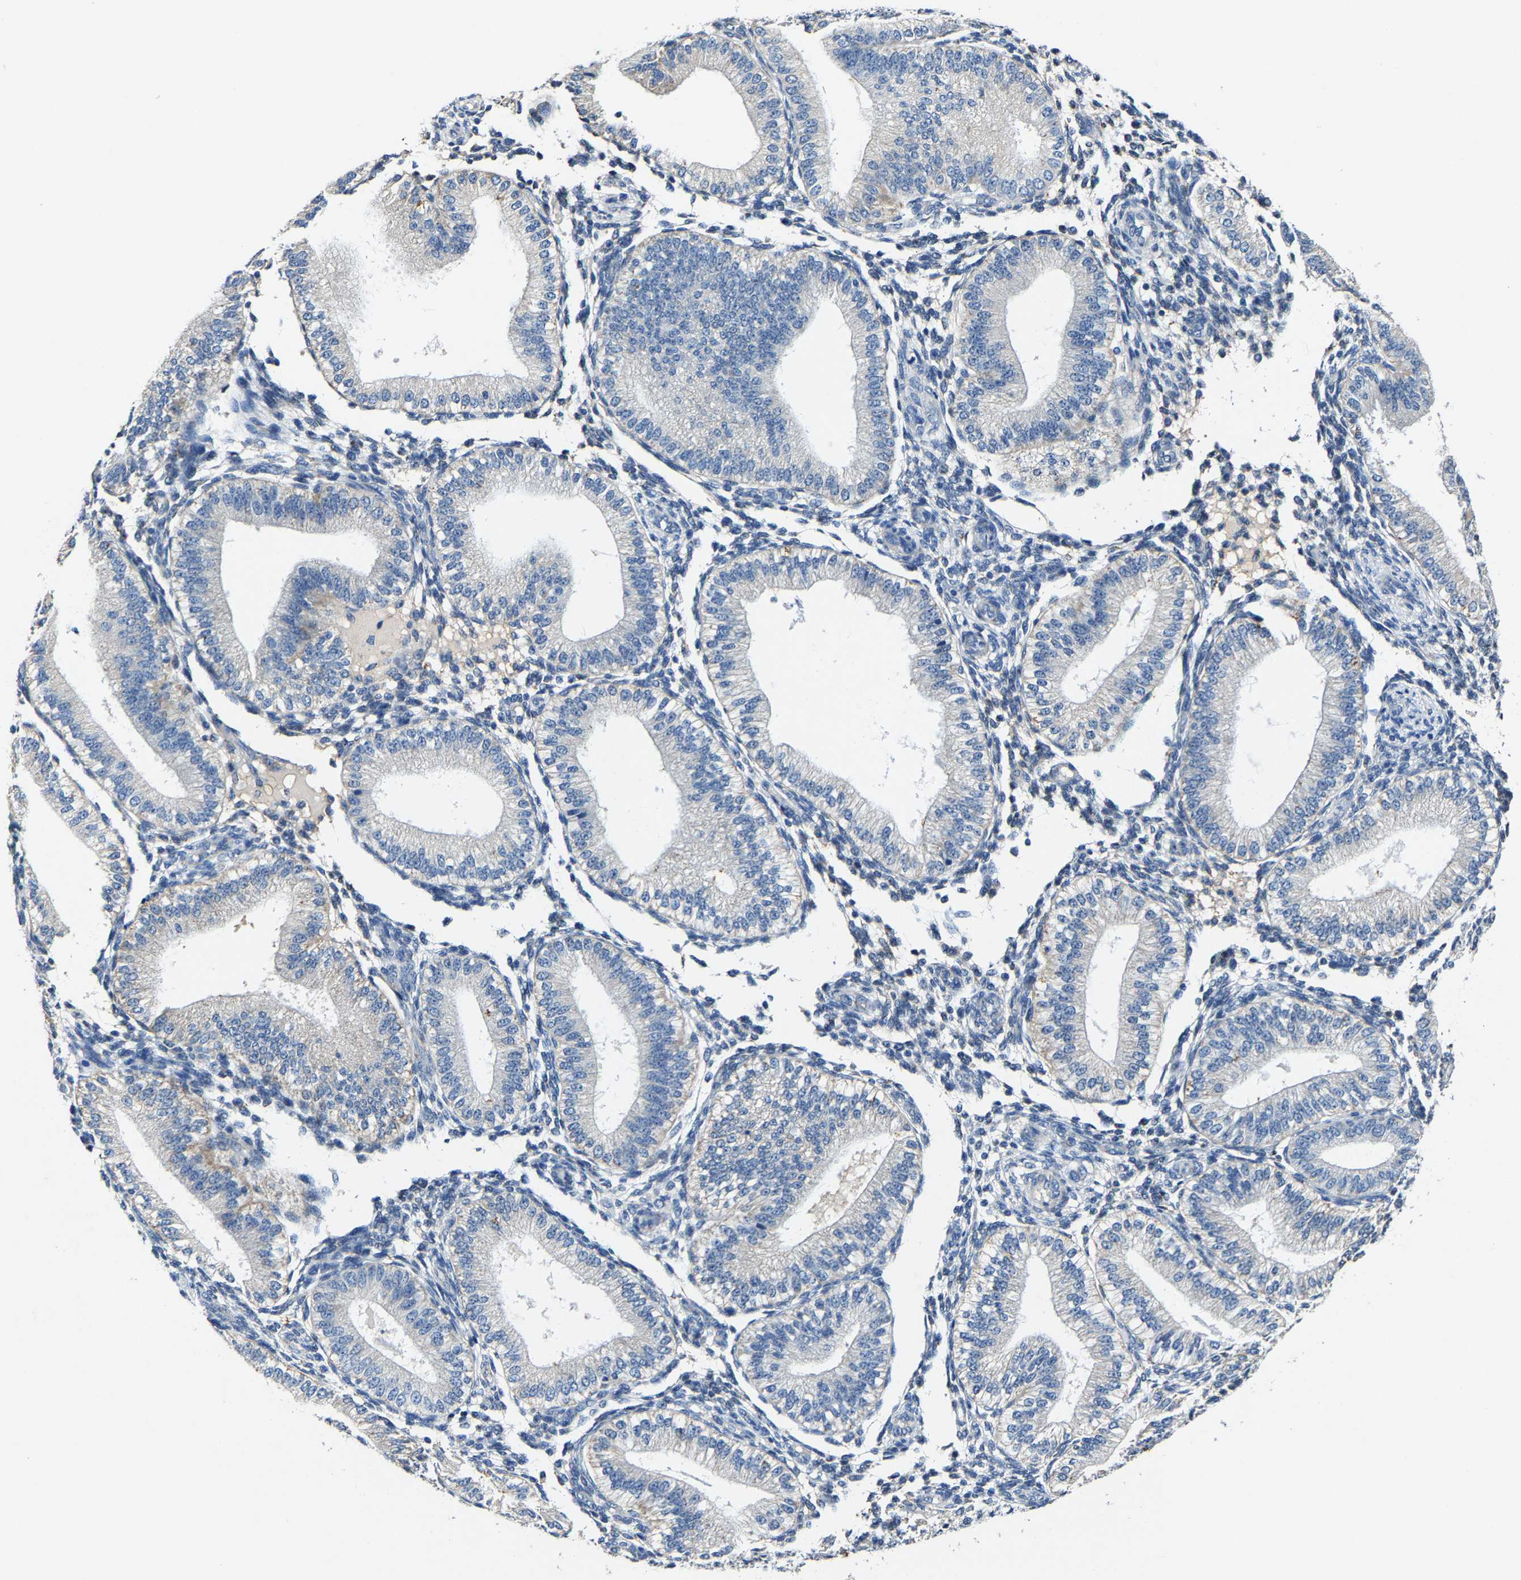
{"staining": {"intensity": "weak", "quantity": "<25%", "location": "cytoplasmic/membranous"}, "tissue": "endometrium", "cell_type": "Cells in endometrial stroma", "image_type": "normal", "snomed": [{"axis": "morphology", "description": "Normal tissue, NOS"}, {"axis": "topography", "description": "Endometrium"}], "caption": "Cells in endometrial stroma show no significant protein staining in normal endometrium.", "gene": "SLC25A25", "patient": {"sex": "female", "age": 39}}